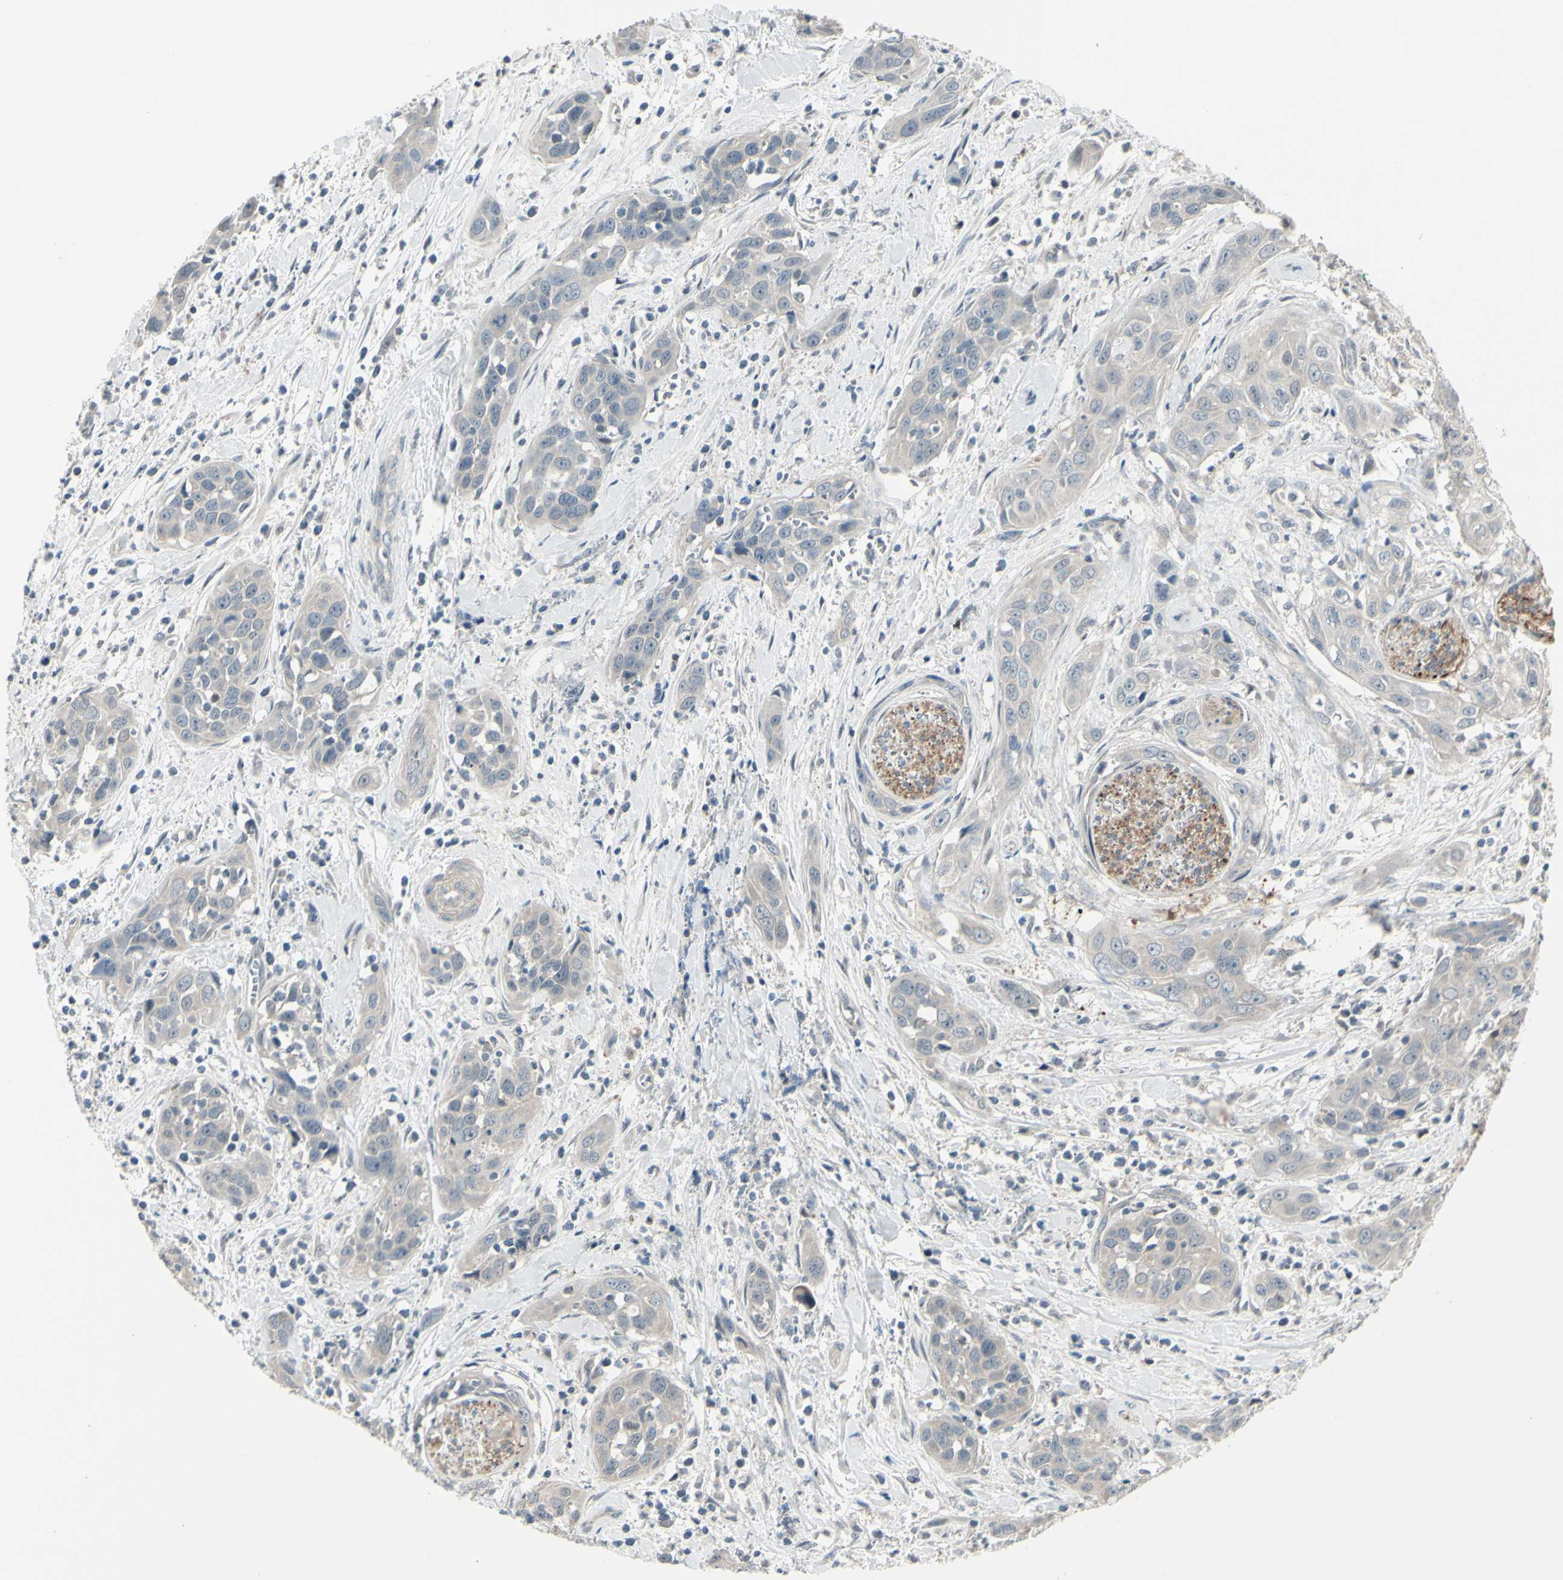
{"staining": {"intensity": "negative", "quantity": "none", "location": "none"}, "tissue": "head and neck cancer", "cell_type": "Tumor cells", "image_type": "cancer", "snomed": [{"axis": "morphology", "description": "Squamous cell carcinoma, NOS"}, {"axis": "topography", "description": "Oral tissue"}, {"axis": "topography", "description": "Head-Neck"}], "caption": "High magnification brightfield microscopy of head and neck cancer stained with DAB (3,3'-diaminobenzidine) (brown) and counterstained with hematoxylin (blue): tumor cells show no significant staining.", "gene": "OSTM1", "patient": {"sex": "female", "age": 50}}